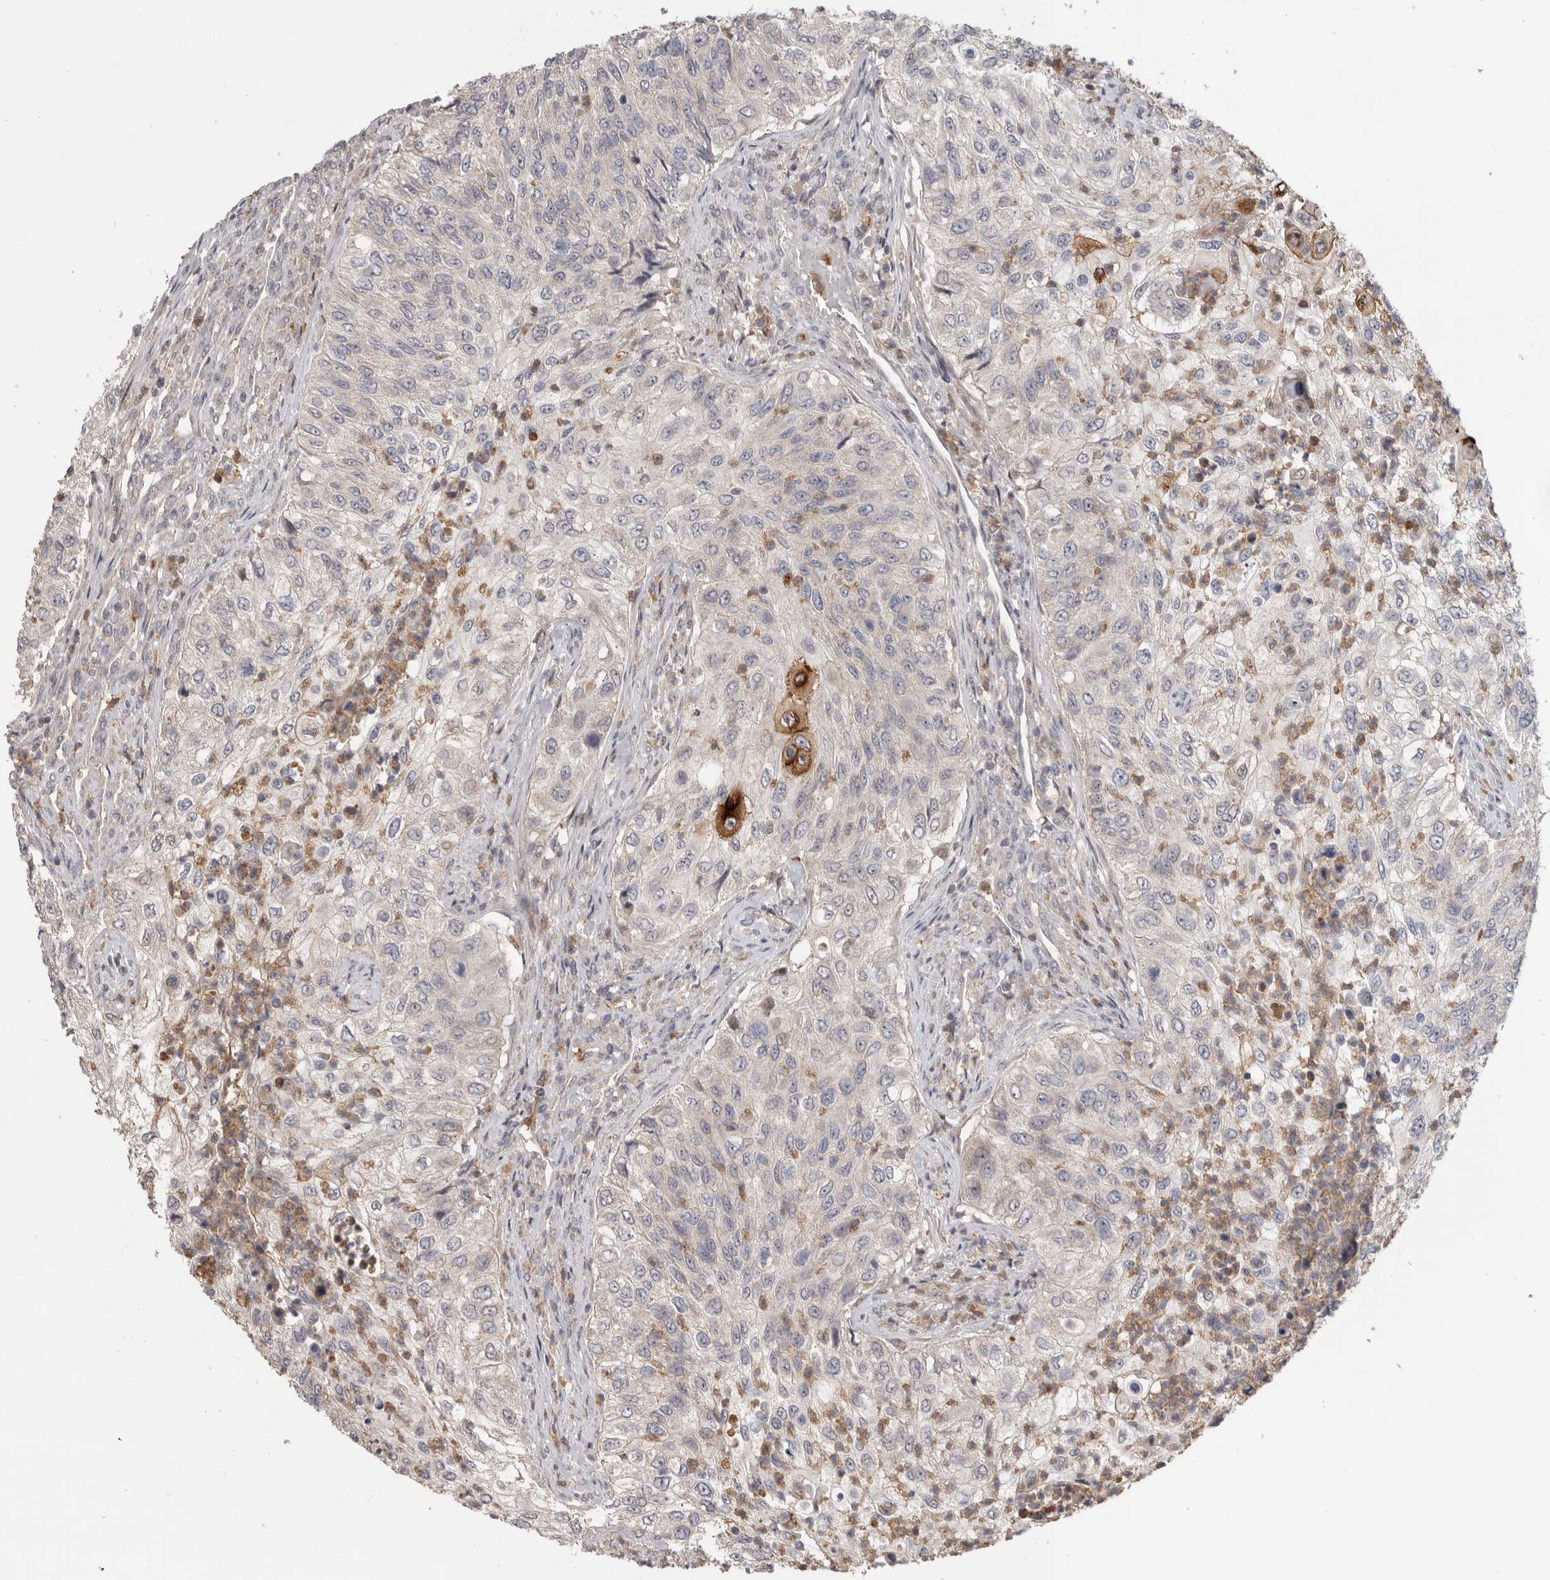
{"staining": {"intensity": "moderate", "quantity": "<25%", "location": "cytoplasmic/membranous"}, "tissue": "urothelial cancer", "cell_type": "Tumor cells", "image_type": "cancer", "snomed": [{"axis": "morphology", "description": "Urothelial carcinoma, High grade"}, {"axis": "topography", "description": "Urinary bladder"}], "caption": "Protein analysis of urothelial cancer tissue reveals moderate cytoplasmic/membranous staining in approximately <25% of tumor cells. (DAB = brown stain, brightfield microscopy at high magnification).", "gene": "KLK5", "patient": {"sex": "female", "age": 60}}